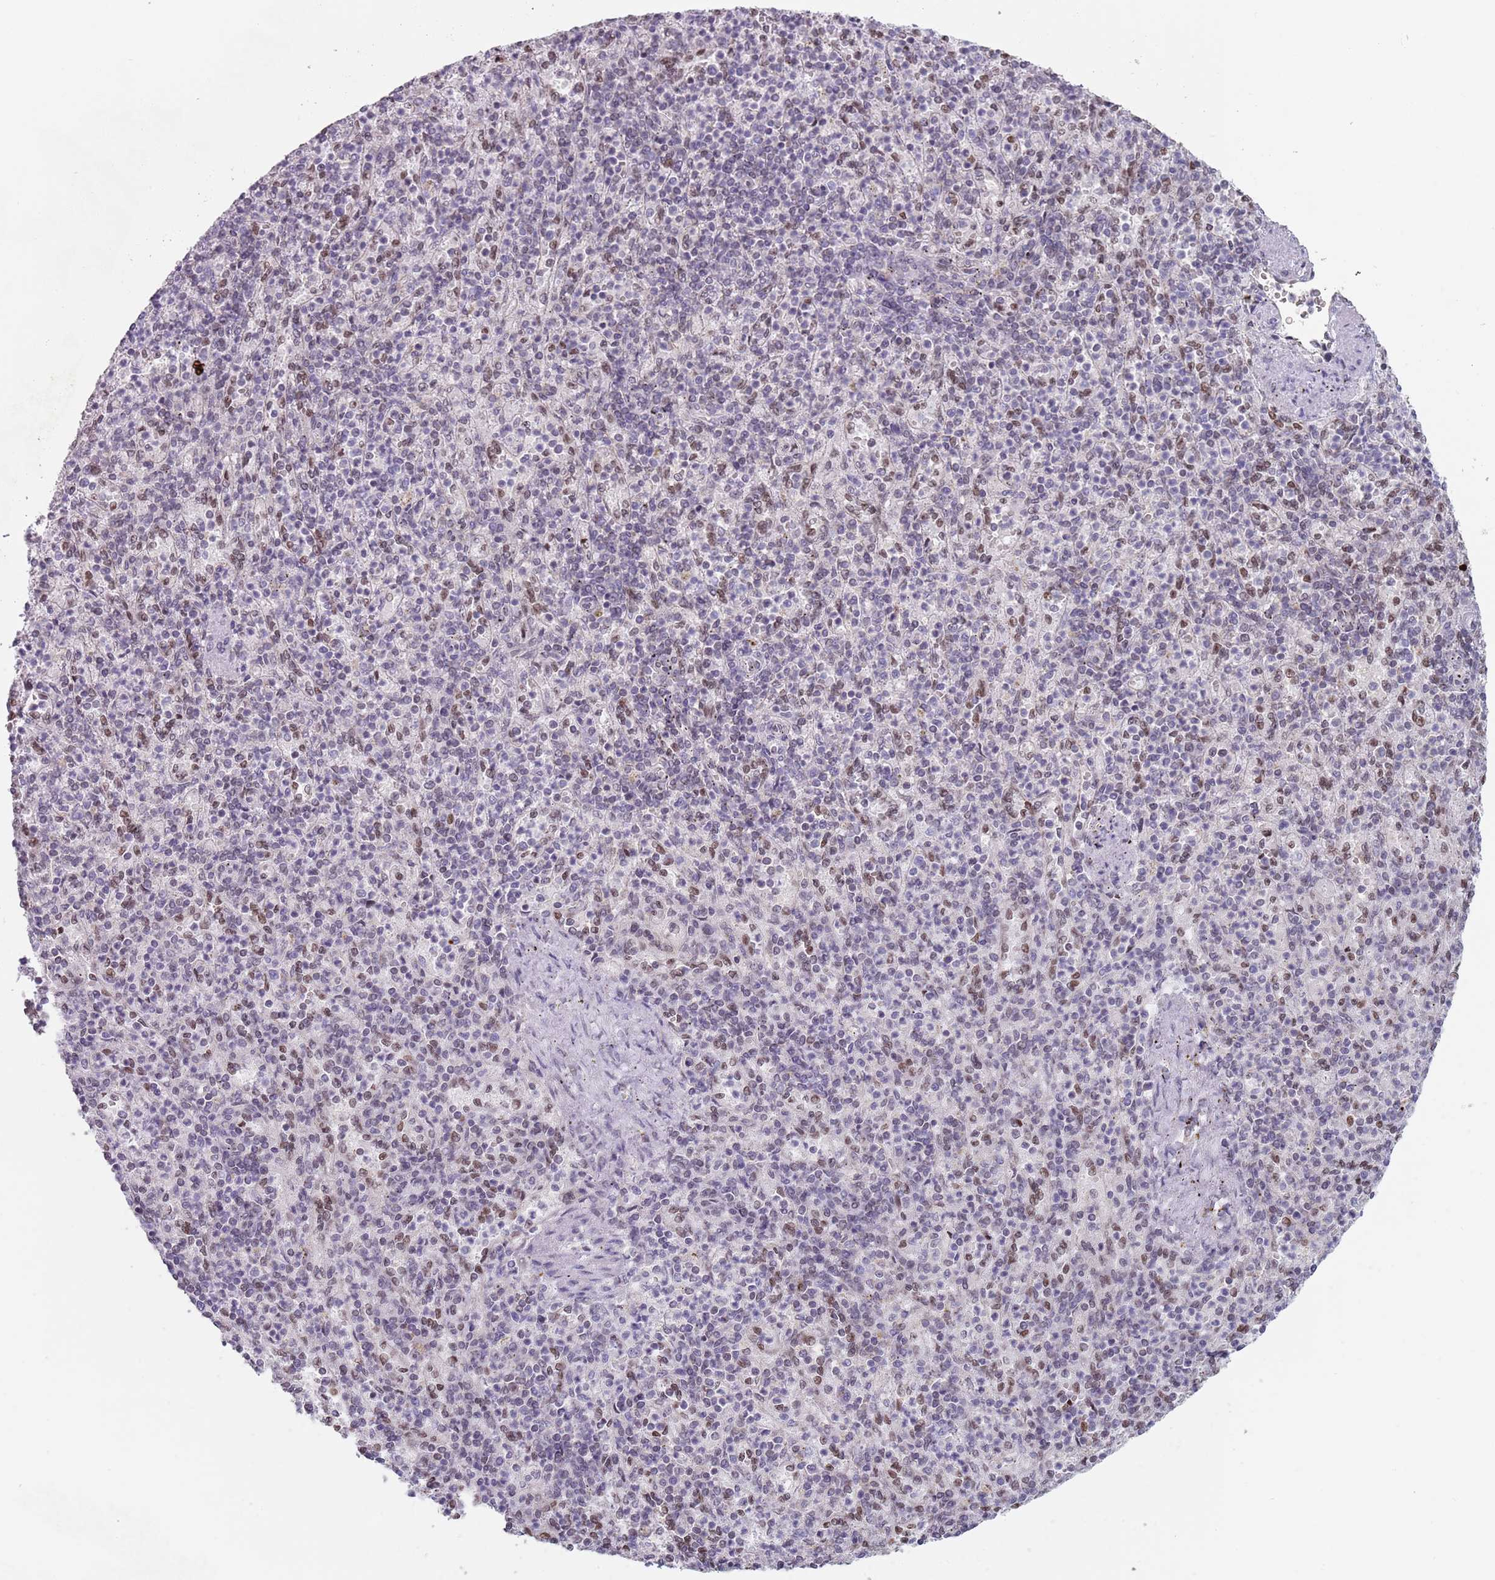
{"staining": {"intensity": "weak", "quantity": "25%-75%", "location": "nuclear"}, "tissue": "spleen", "cell_type": "Cells in red pulp", "image_type": "normal", "snomed": [{"axis": "morphology", "description": "Normal tissue, NOS"}, {"axis": "topography", "description": "Spleen"}], "caption": "This micrograph shows immunohistochemistry (IHC) staining of unremarkable spleen, with low weak nuclear positivity in about 25%-75% of cells in red pulp.", "gene": "MFSD12", "patient": {"sex": "female", "age": 74}}